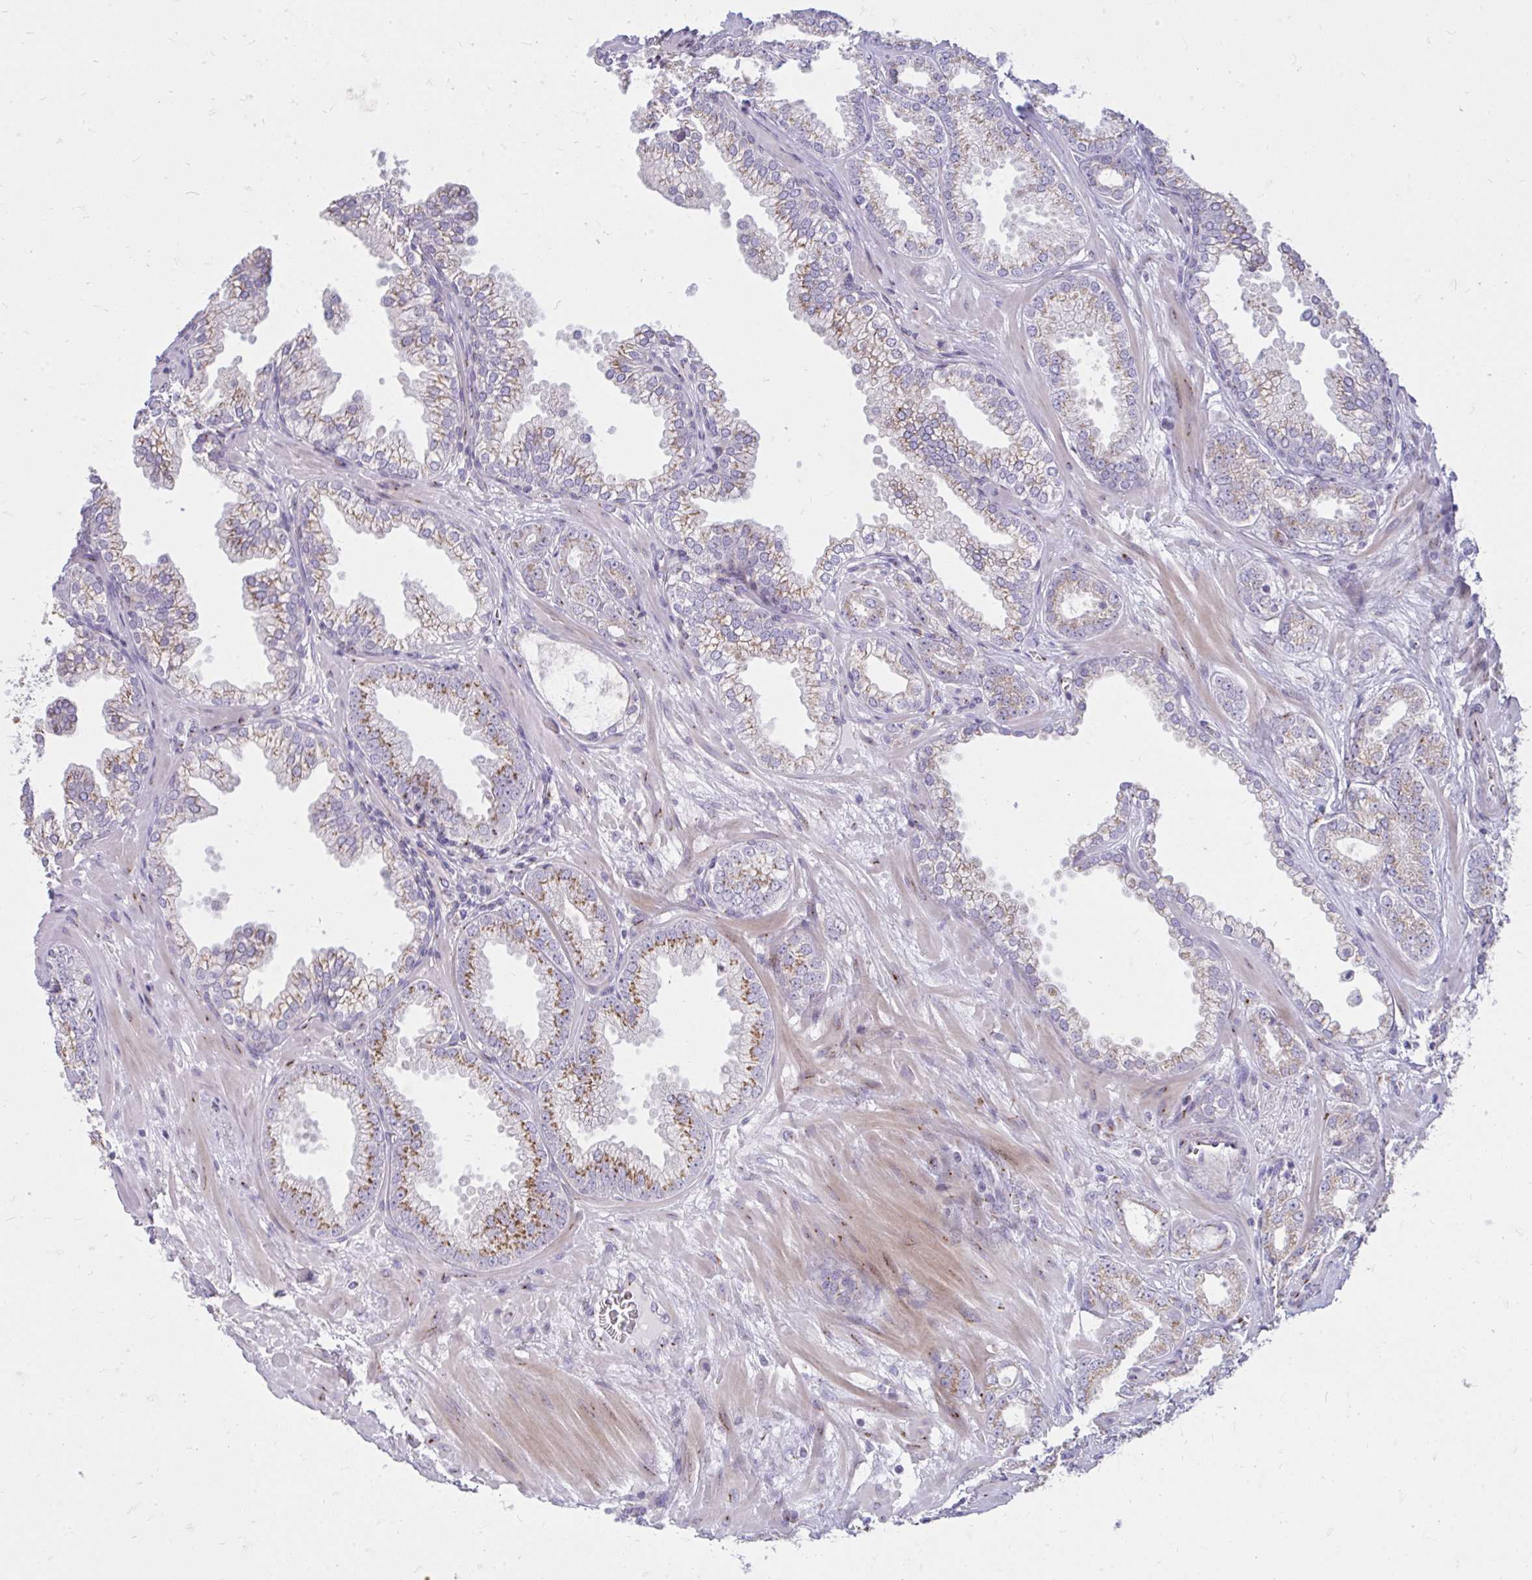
{"staining": {"intensity": "moderate", "quantity": "25%-75%", "location": "cytoplasmic/membranous"}, "tissue": "prostate cancer", "cell_type": "Tumor cells", "image_type": "cancer", "snomed": [{"axis": "morphology", "description": "Adenocarcinoma, Medium grade"}, {"axis": "topography", "description": "Prostate"}], "caption": "IHC (DAB) staining of human prostate cancer shows moderate cytoplasmic/membranous protein positivity in approximately 25%-75% of tumor cells.", "gene": "RAB6B", "patient": {"sex": "male", "age": 57}}